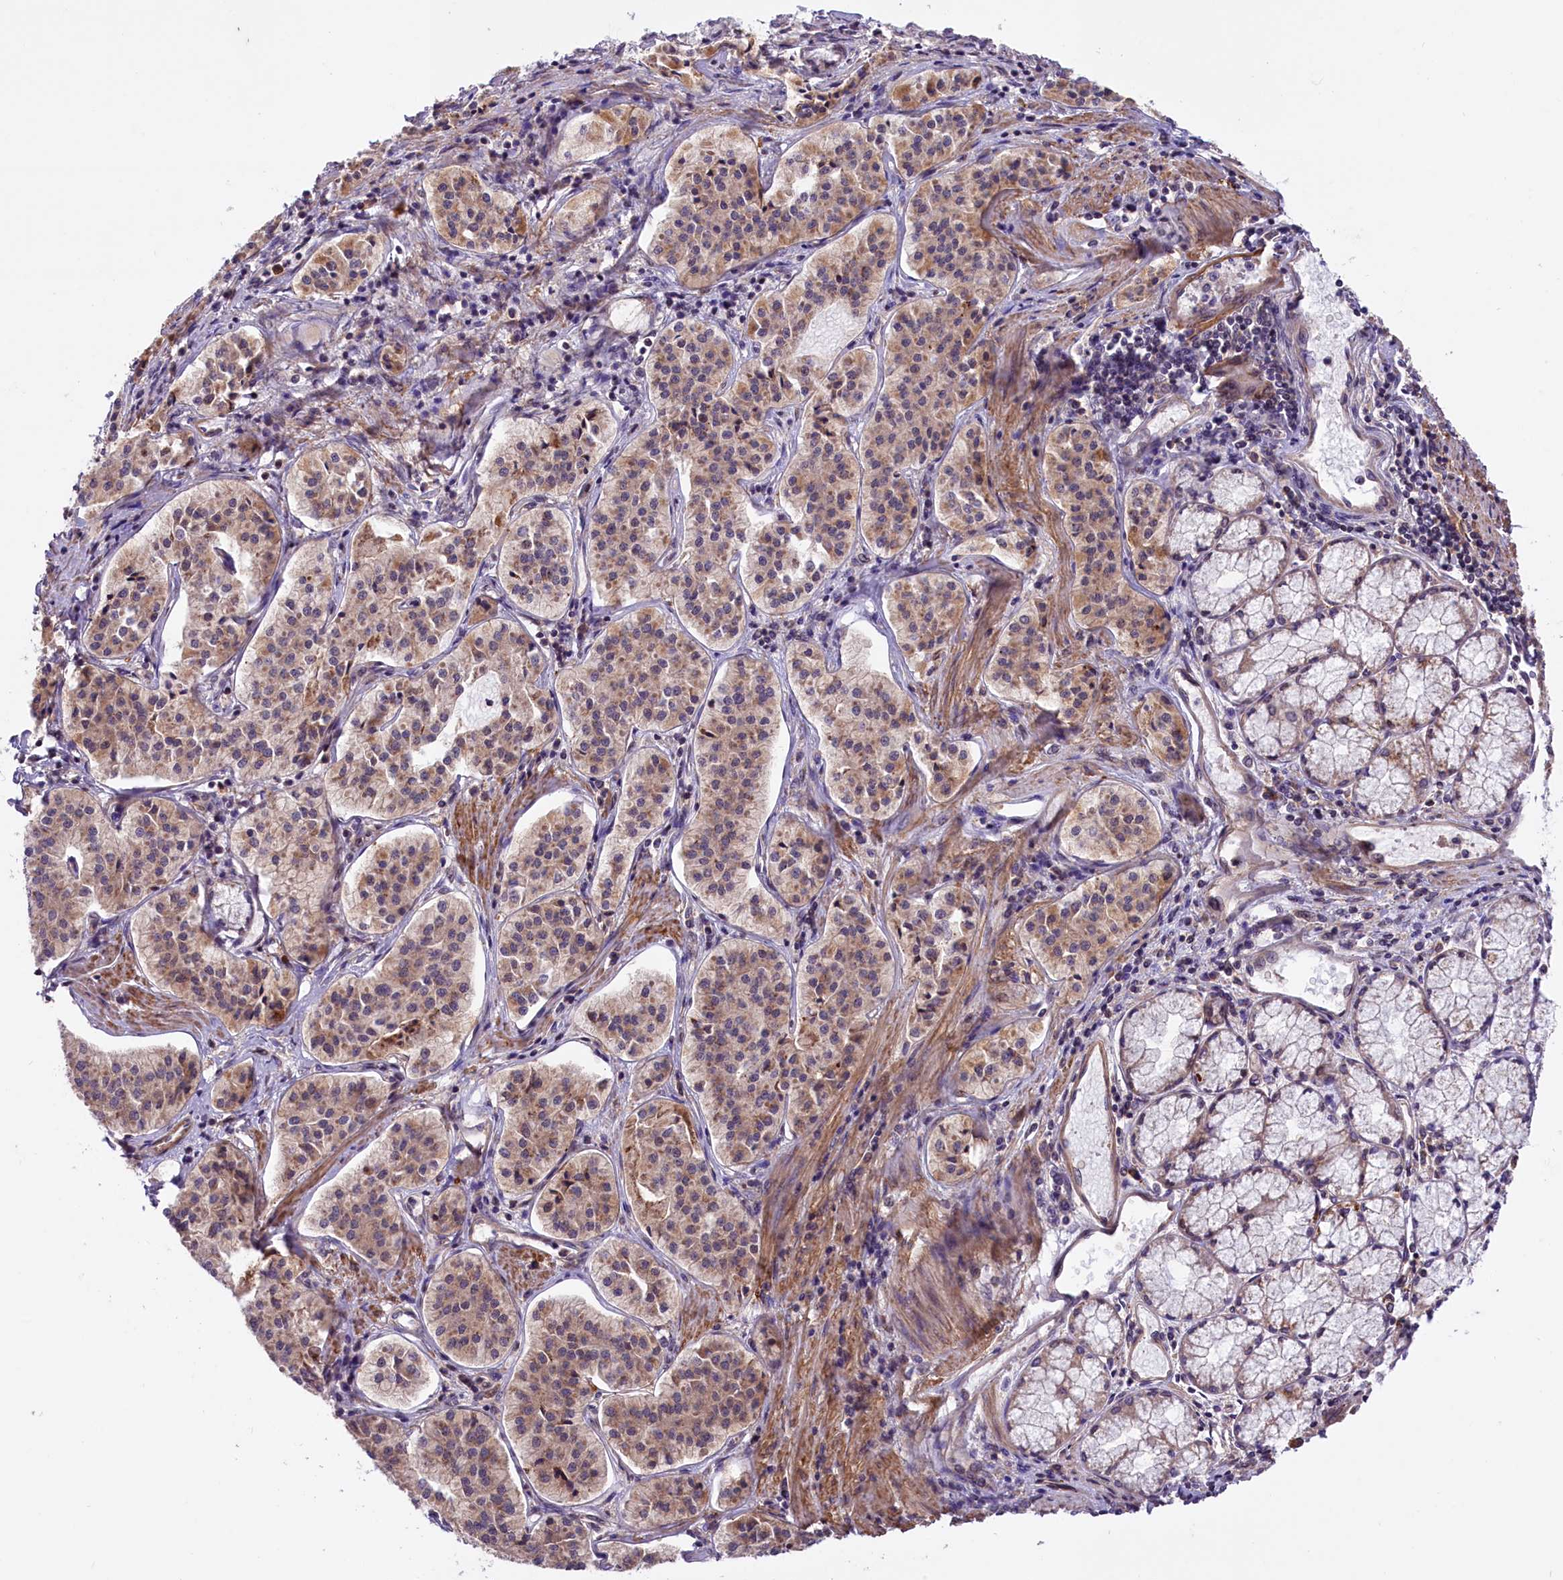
{"staining": {"intensity": "weak", "quantity": ">75%", "location": "cytoplasmic/membranous"}, "tissue": "pancreatic cancer", "cell_type": "Tumor cells", "image_type": "cancer", "snomed": [{"axis": "morphology", "description": "Adenocarcinoma, NOS"}, {"axis": "topography", "description": "Pancreas"}], "caption": "IHC photomicrograph of neoplastic tissue: human adenocarcinoma (pancreatic) stained using IHC shows low levels of weak protein expression localized specifically in the cytoplasmic/membranous of tumor cells, appearing as a cytoplasmic/membranous brown color.", "gene": "HDAC5", "patient": {"sex": "female", "age": 50}}